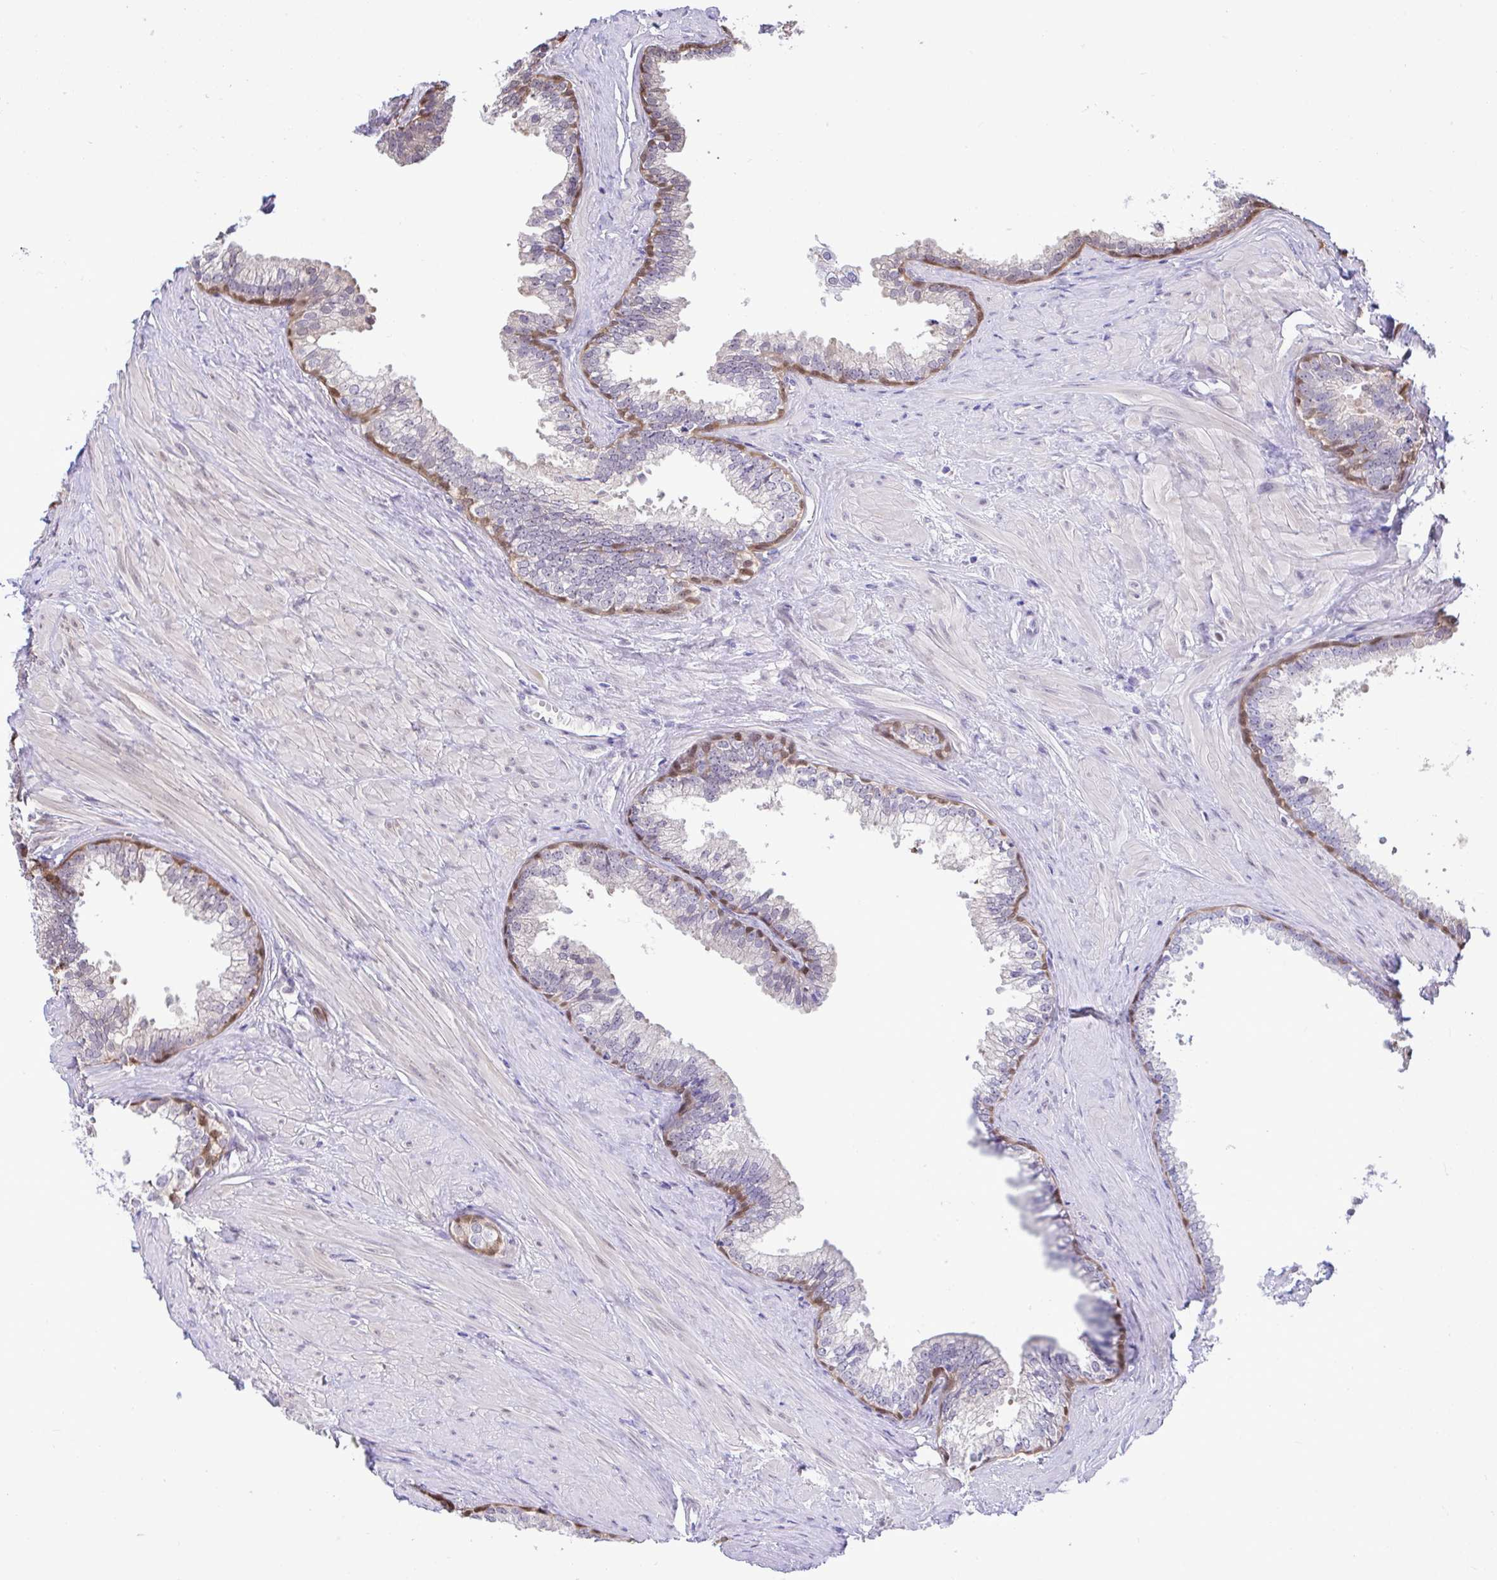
{"staining": {"intensity": "moderate", "quantity": "<25%", "location": "cytoplasmic/membranous,nuclear"}, "tissue": "prostate", "cell_type": "Glandular cells", "image_type": "normal", "snomed": [{"axis": "morphology", "description": "Normal tissue, NOS"}, {"axis": "topography", "description": "Prostate"}, {"axis": "topography", "description": "Peripheral nerve tissue"}], "caption": "Protein analysis of benign prostate reveals moderate cytoplasmic/membranous,nuclear staining in about <25% of glandular cells. (Stains: DAB (3,3'-diaminobenzidine) in brown, nuclei in blue, Microscopy: brightfield microscopy at high magnification).", "gene": "ZNF485", "patient": {"sex": "male", "age": 55}}